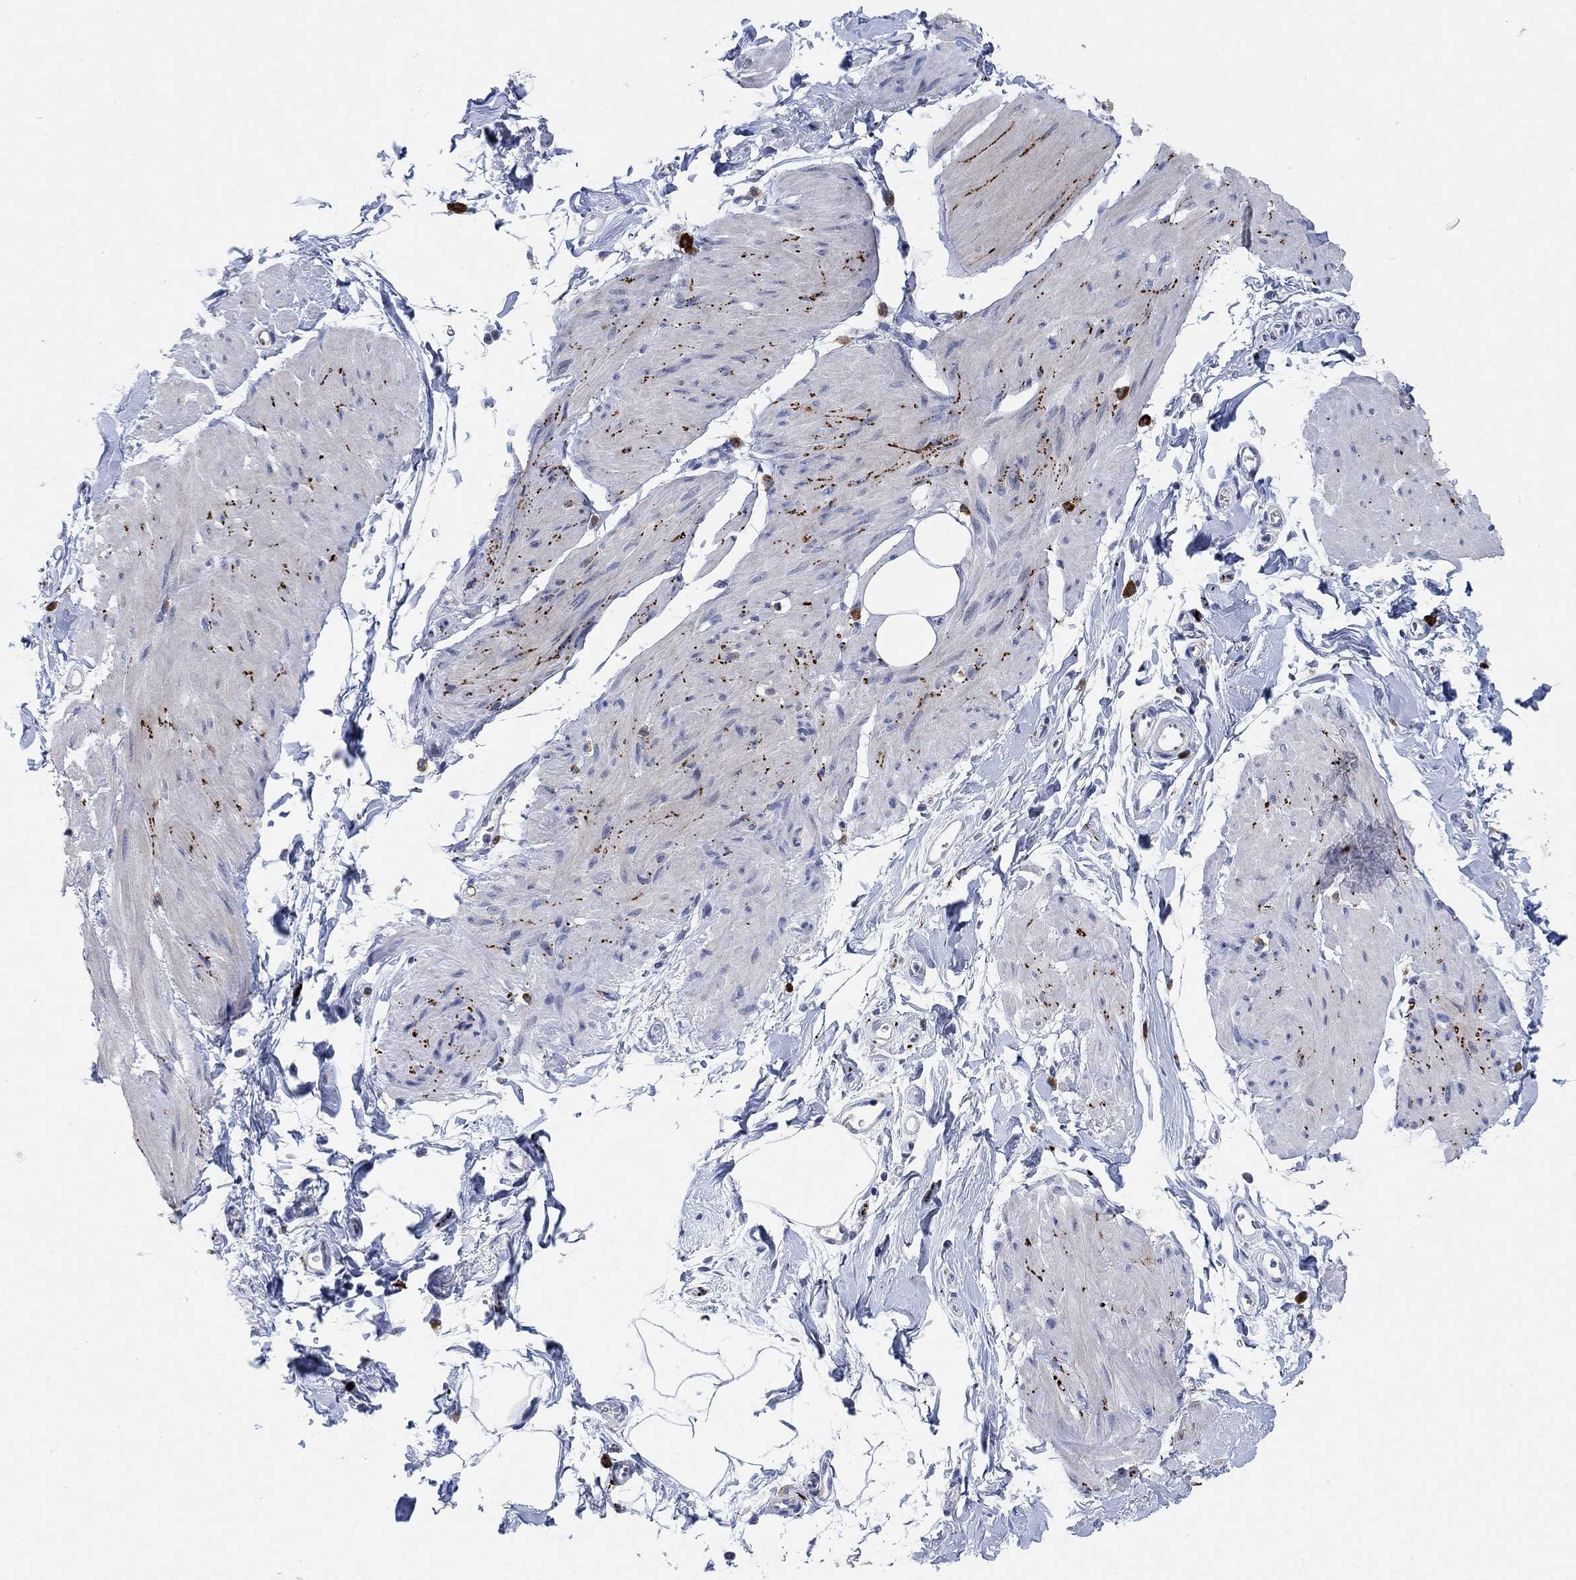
{"staining": {"intensity": "negative", "quantity": "none", "location": "none"}, "tissue": "smooth muscle", "cell_type": "Smooth muscle cells", "image_type": "normal", "snomed": [{"axis": "morphology", "description": "Normal tissue, NOS"}, {"axis": "topography", "description": "Adipose tissue"}, {"axis": "topography", "description": "Smooth muscle"}, {"axis": "topography", "description": "Peripheral nerve tissue"}], "caption": "The histopathology image exhibits no staining of smooth muscle cells in normal smooth muscle.", "gene": "VAT1L", "patient": {"sex": "male", "age": 83}}